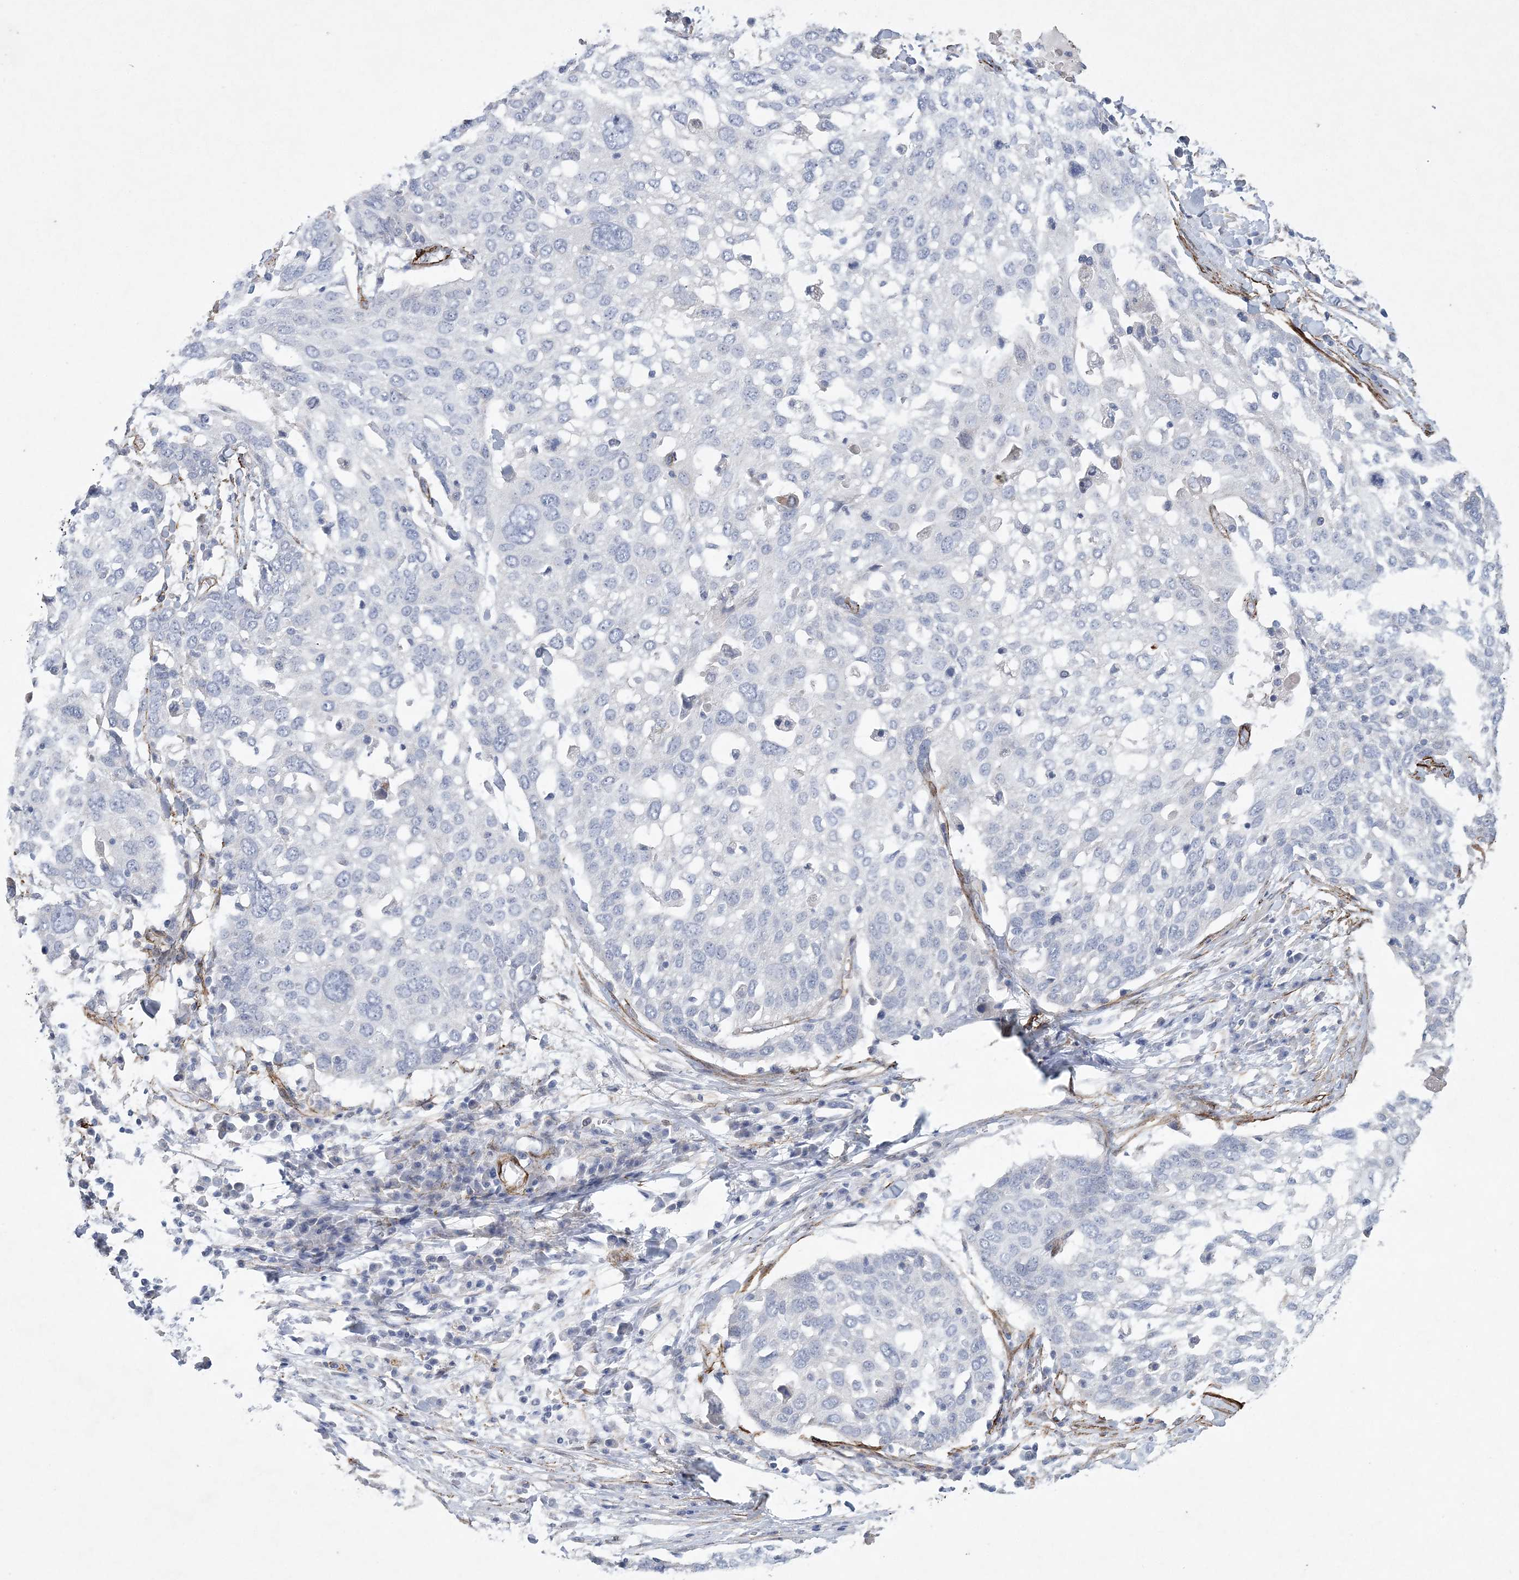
{"staining": {"intensity": "negative", "quantity": "none", "location": "none"}, "tissue": "lung cancer", "cell_type": "Tumor cells", "image_type": "cancer", "snomed": [{"axis": "morphology", "description": "Squamous cell carcinoma, NOS"}, {"axis": "topography", "description": "Lung"}], "caption": "DAB immunohistochemical staining of human lung cancer (squamous cell carcinoma) exhibits no significant expression in tumor cells.", "gene": "ARSJ", "patient": {"sex": "male", "age": 65}}